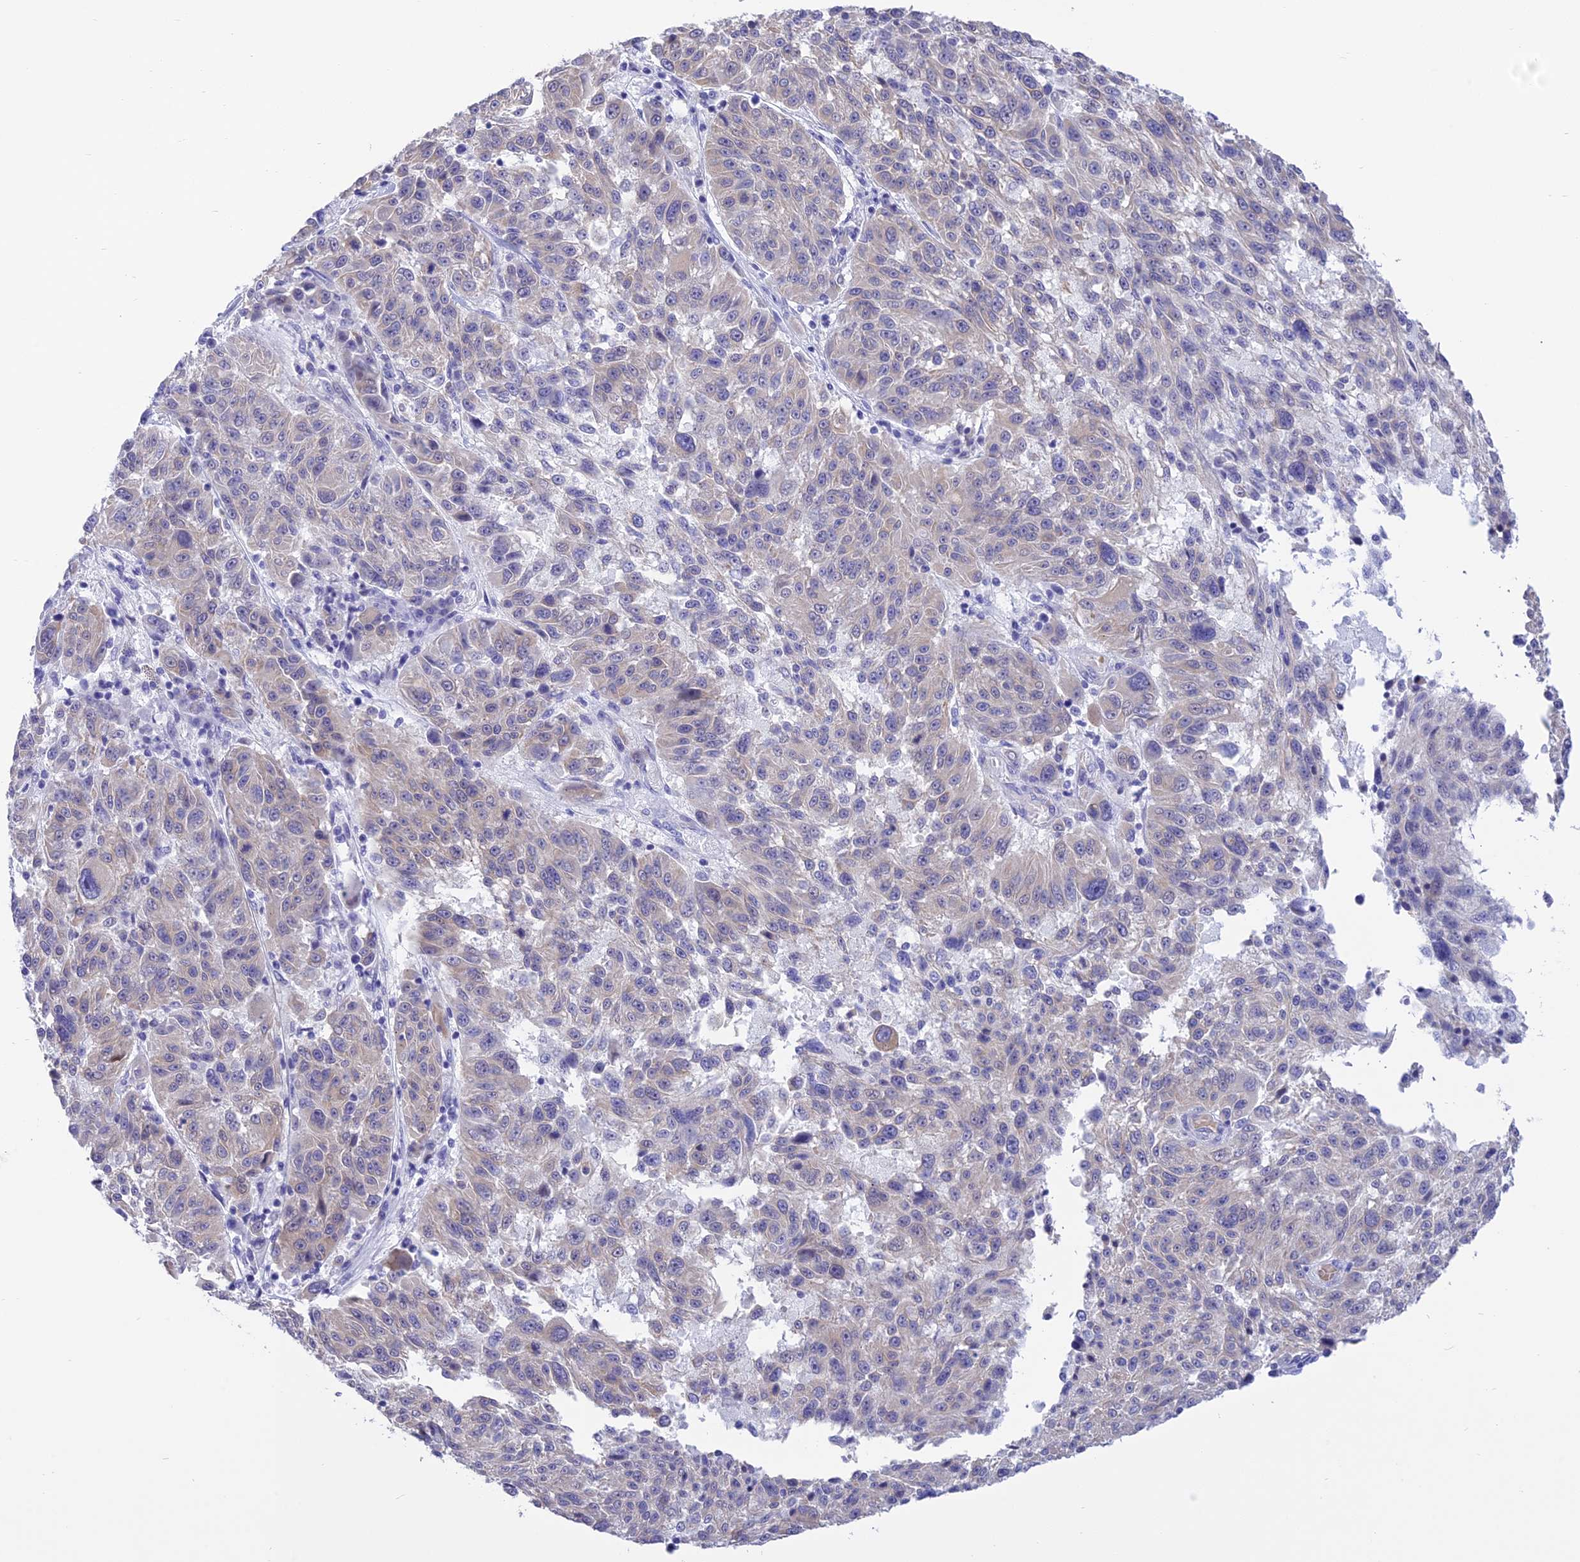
{"staining": {"intensity": "negative", "quantity": "none", "location": "none"}, "tissue": "melanoma", "cell_type": "Tumor cells", "image_type": "cancer", "snomed": [{"axis": "morphology", "description": "Malignant melanoma, NOS"}, {"axis": "topography", "description": "Skin"}], "caption": "This is an immunohistochemistry (IHC) micrograph of malignant melanoma. There is no positivity in tumor cells.", "gene": "DCAF16", "patient": {"sex": "male", "age": 53}}